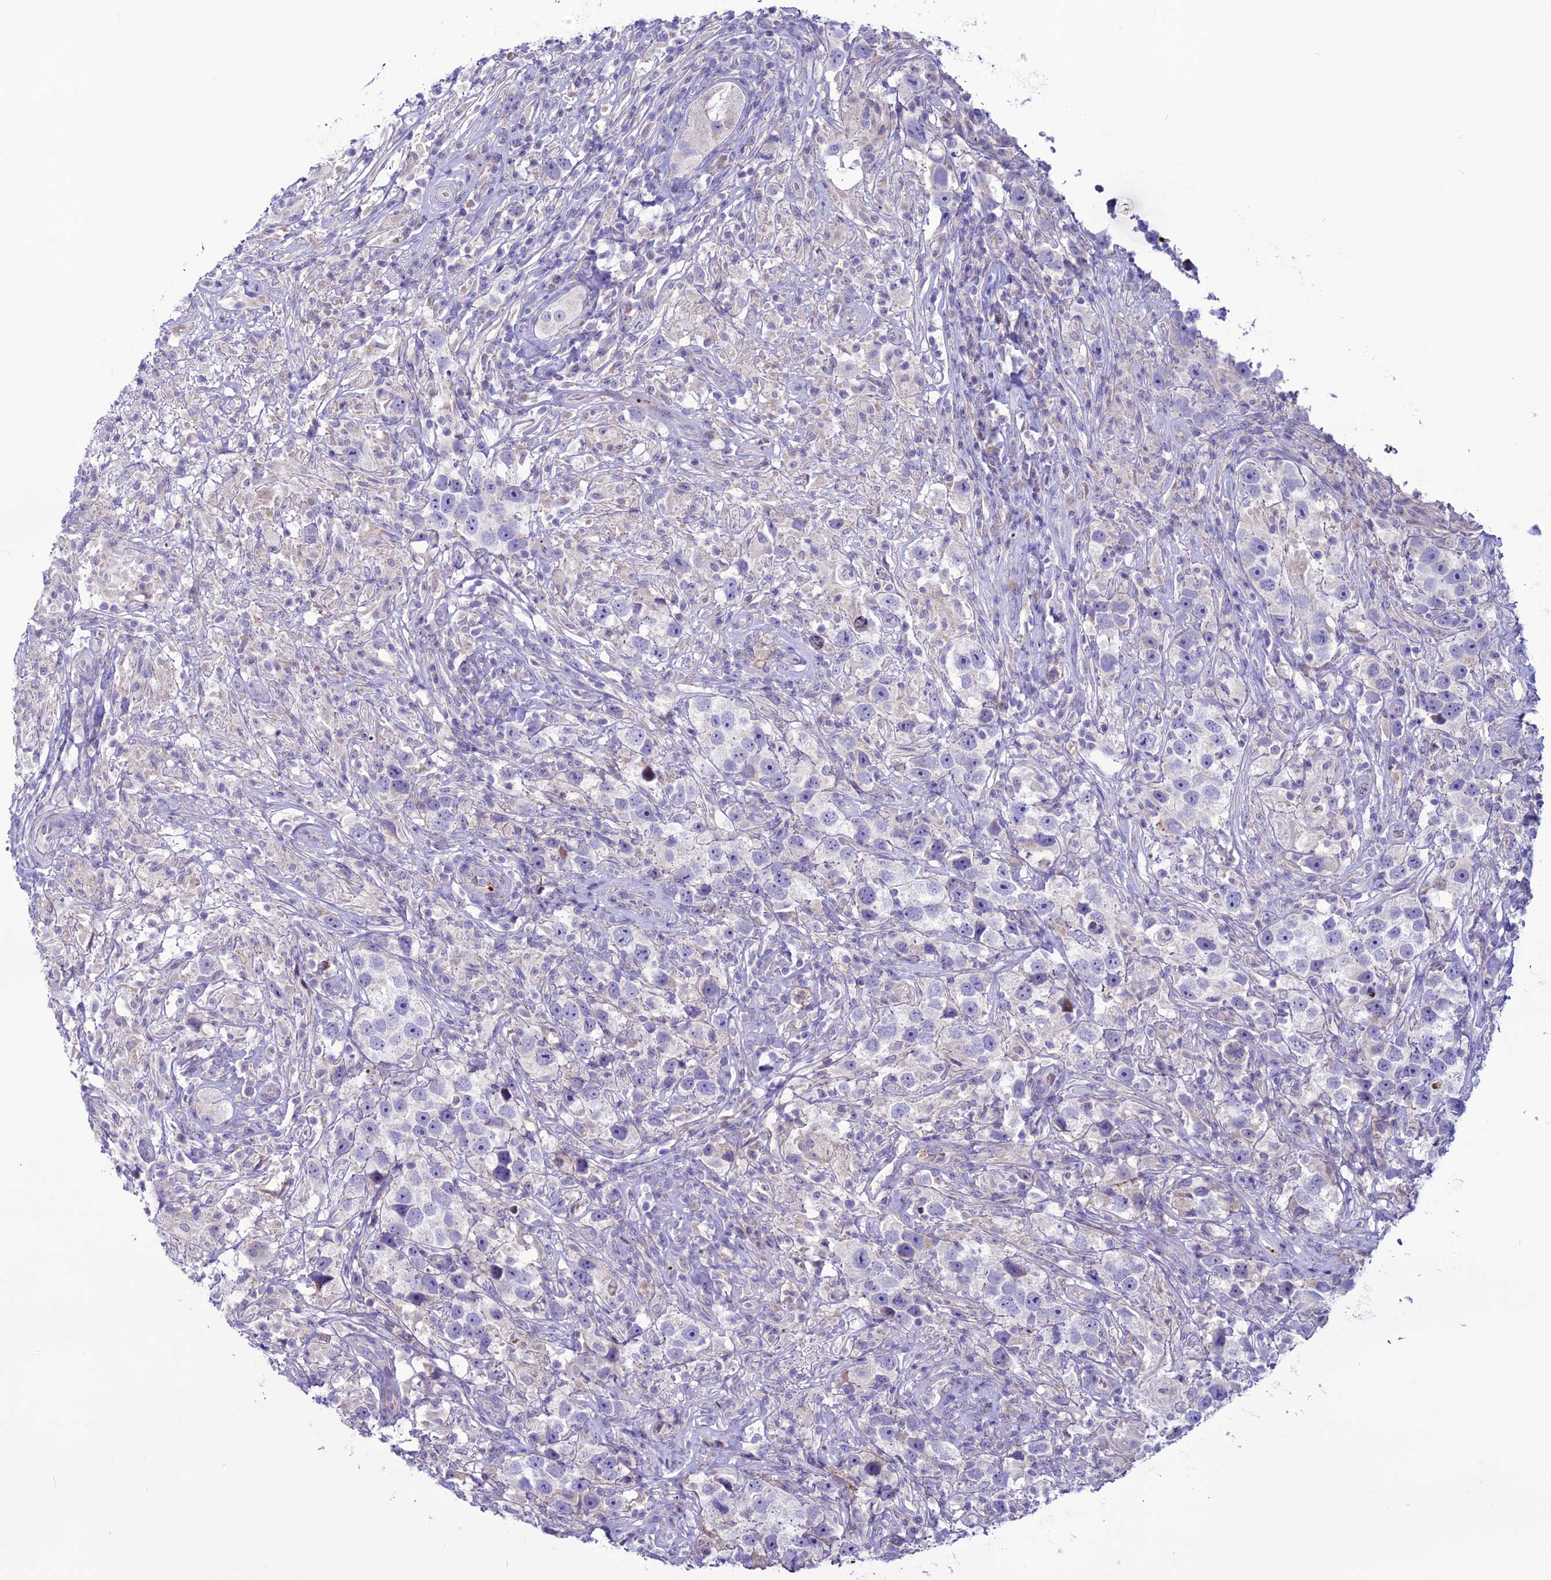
{"staining": {"intensity": "negative", "quantity": "none", "location": "none"}, "tissue": "testis cancer", "cell_type": "Tumor cells", "image_type": "cancer", "snomed": [{"axis": "morphology", "description": "Seminoma, NOS"}, {"axis": "topography", "description": "Testis"}], "caption": "DAB (3,3'-diaminobenzidine) immunohistochemical staining of testis seminoma displays no significant positivity in tumor cells. The staining is performed using DAB (3,3'-diaminobenzidine) brown chromogen with nuclei counter-stained in using hematoxylin.", "gene": "C21orf140", "patient": {"sex": "male", "age": 49}}